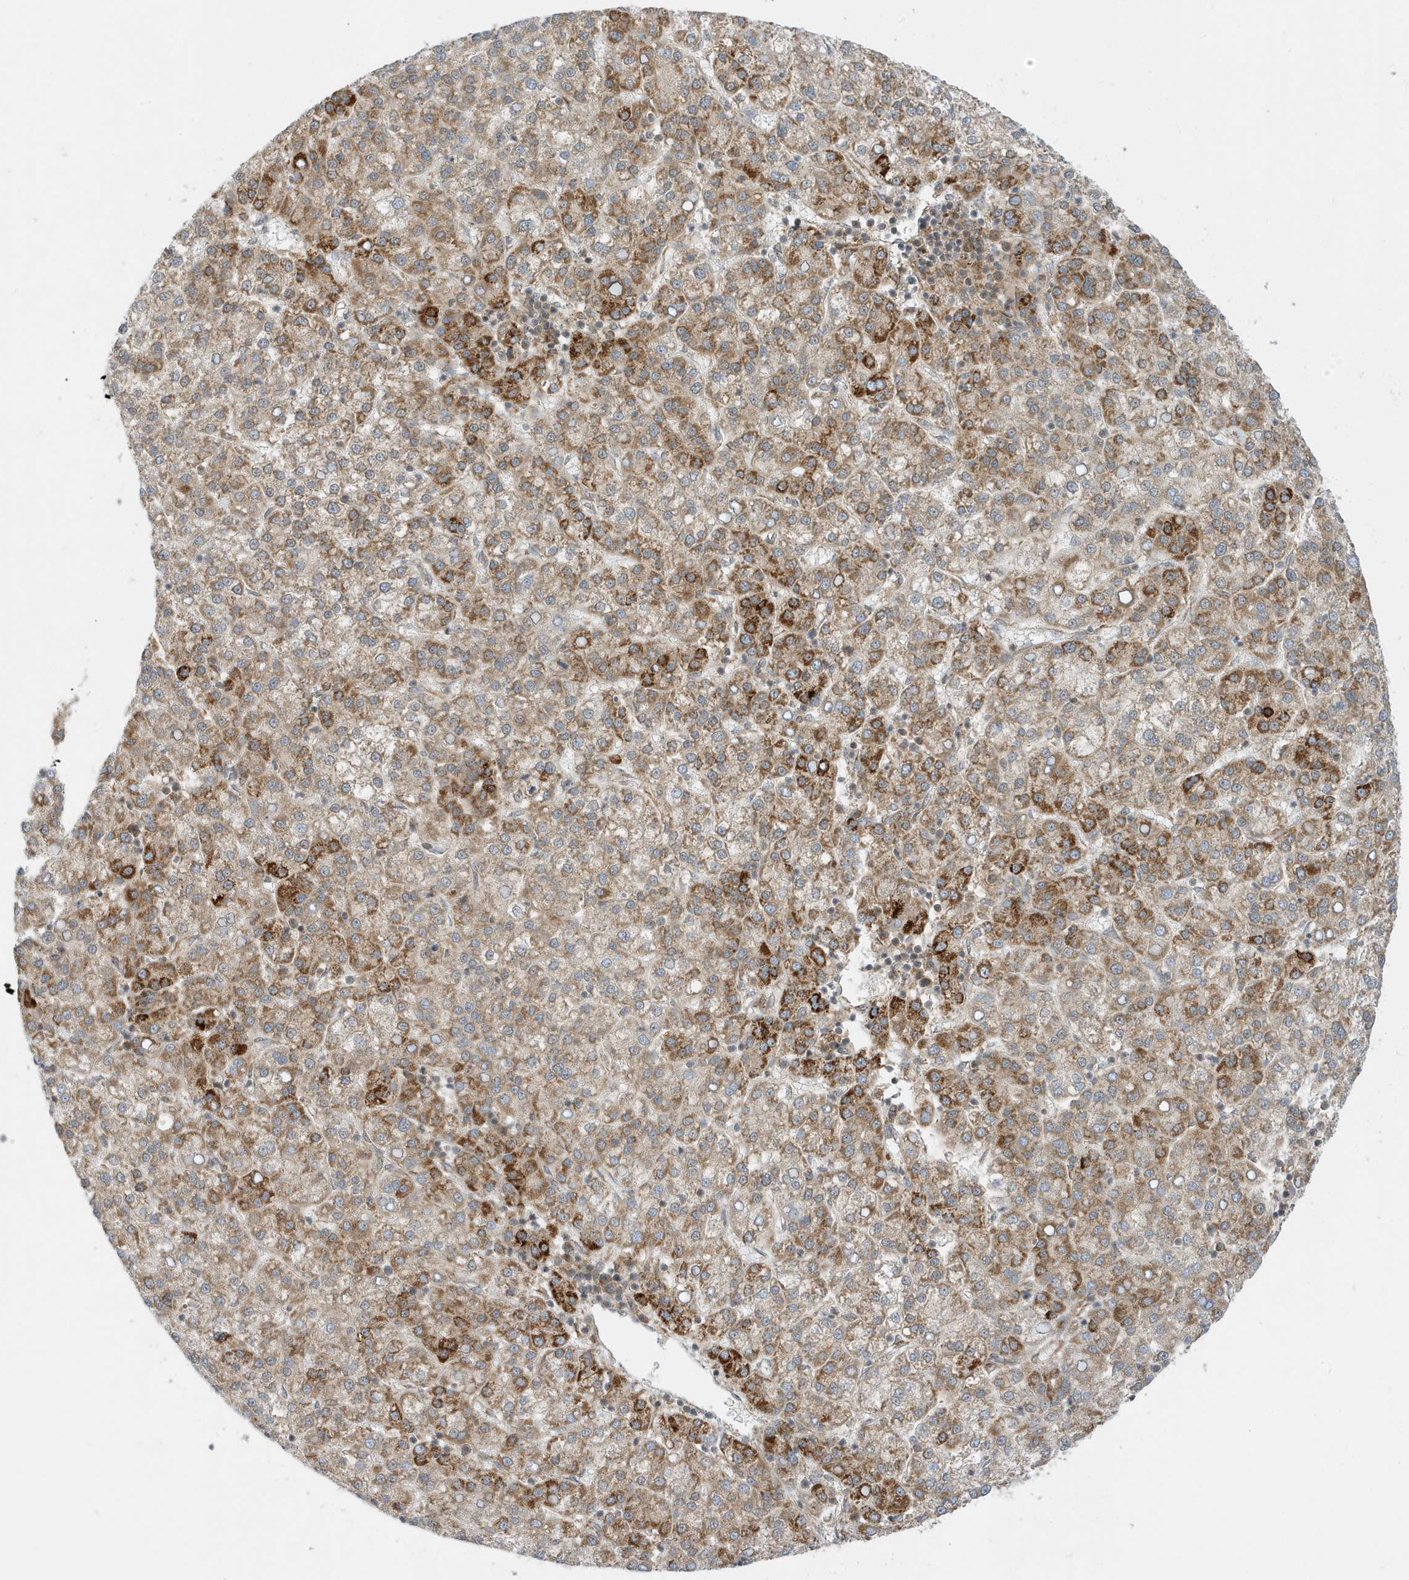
{"staining": {"intensity": "moderate", "quantity": "25%-75%", "location": "cytoplasmic/membranous"}, "tissue": "liver cancer", "cell_type": "Tumor cells", "image_type": "cancer", "snomed": [{"axis": "morphology", "description": "Carcinoma, Hepatocellular, NOS"}, {"axis": "topography", "description": "Liver"}], "caption": "Immunohistochemistry micrograph of neoplastic tissue: human hepatocellular carcinoma (liver) stained using IHC demonstrates medium levels of moderate protein expression localized specifically in the cytoplasmic/membranous of tumor cells, appearing as a cytoplasmic/membranous brown color.", "gene": "DHX36", "patient": {"sex": "female", "age": 58}}